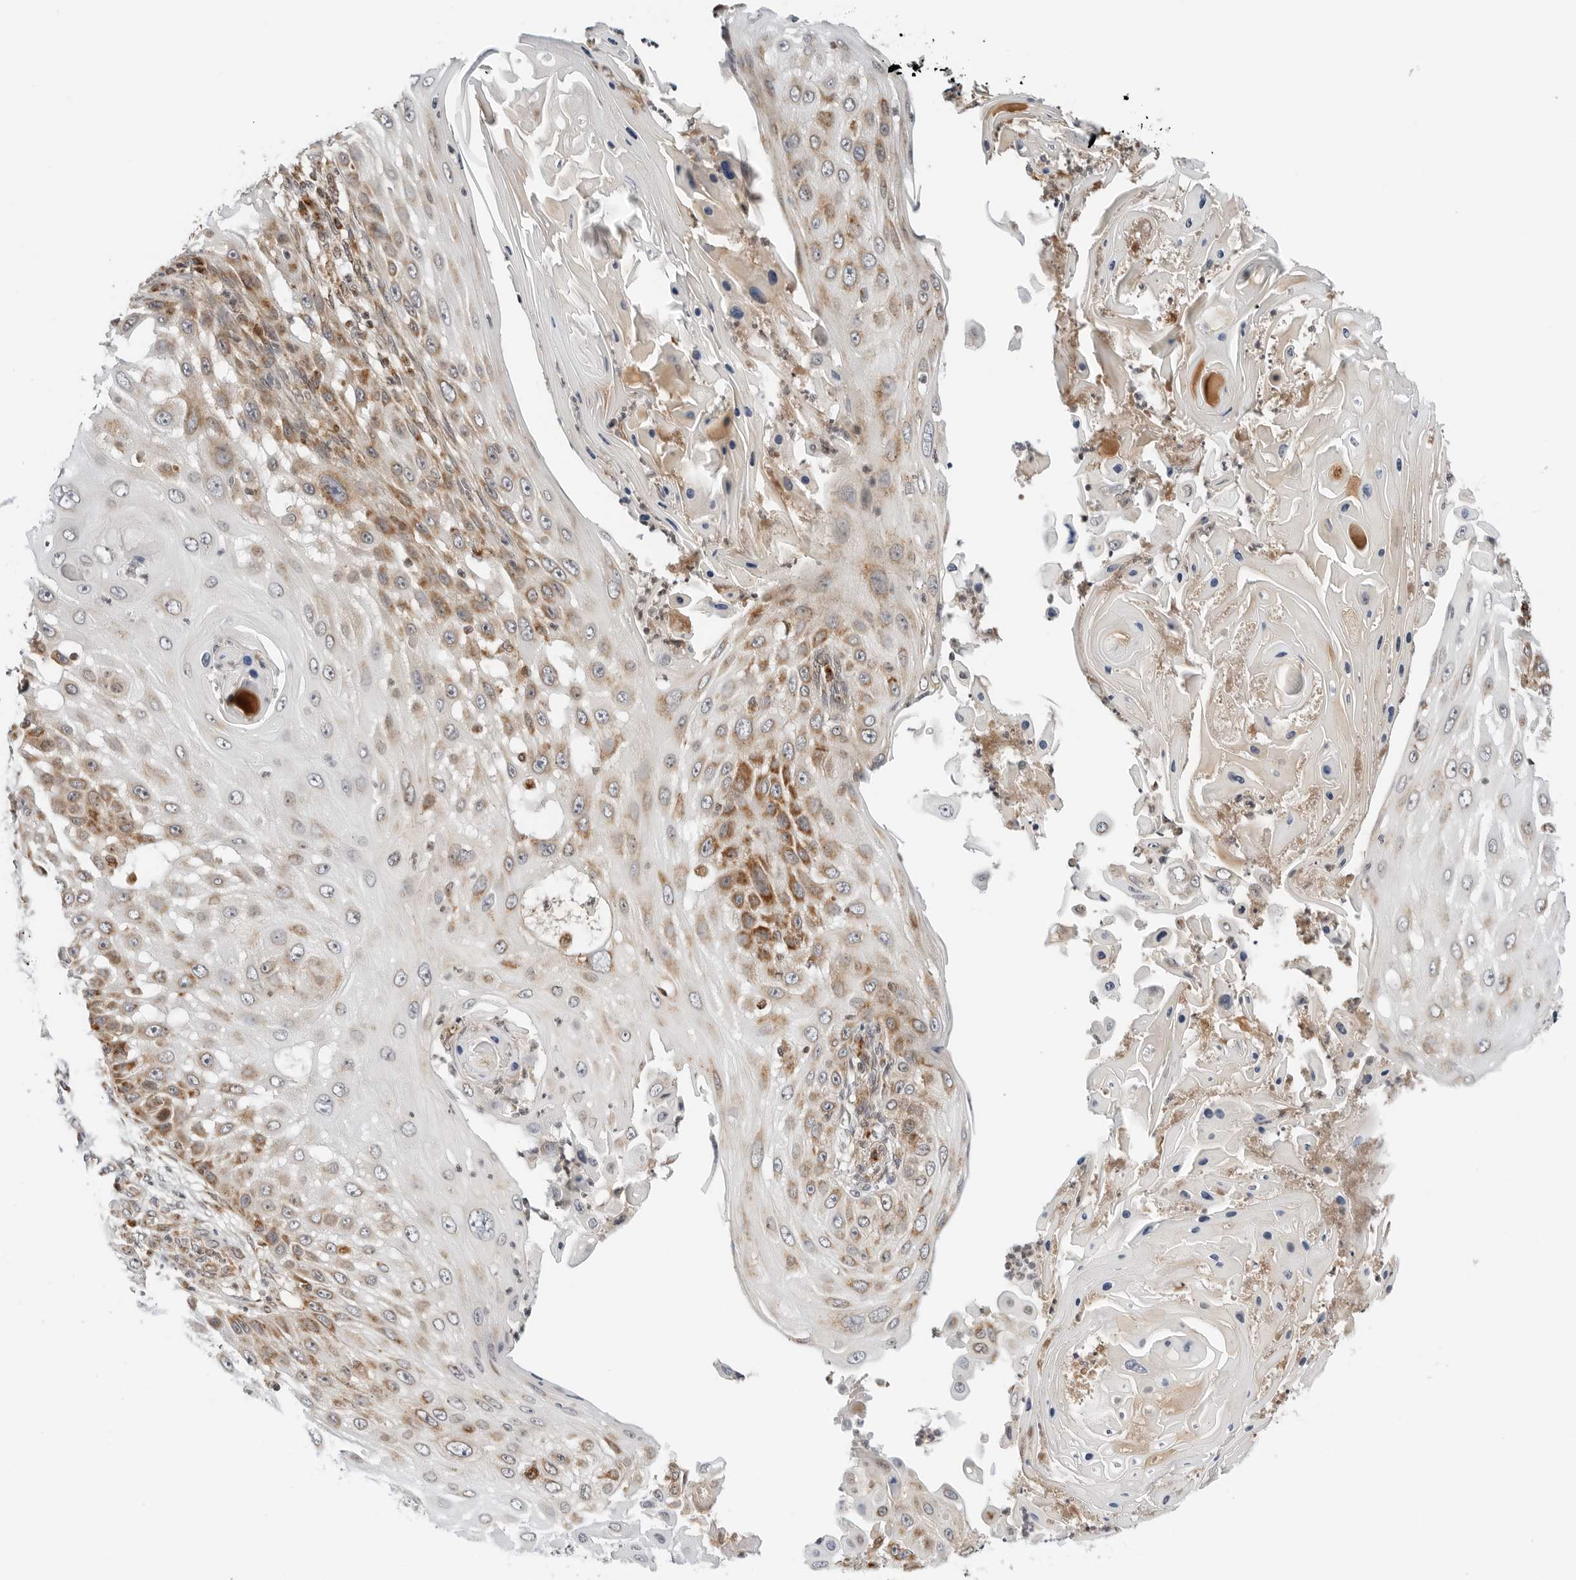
{"staining": {"intensity": "moderate", "quantity": ">75%", "location": "cytoplasmic/membranous"}, "tissue": "skin cancer", "cell_type": "Tumor cells", "image_type": "cancer", "snomed": [{"axis": "morphology", "description": "Squamous cell carcinoma, NOS"}, {"axis": "topography", "description": "Skin"}], "caption": "A medium amount of moderate cytoplasmic/membranous expression is appreciated in about >75% of tumor cells in skin cancer (squamous cell carcinoma) tissue.", "gene": "DYRK4", "patient": {"sex": "female", "age": 44}}